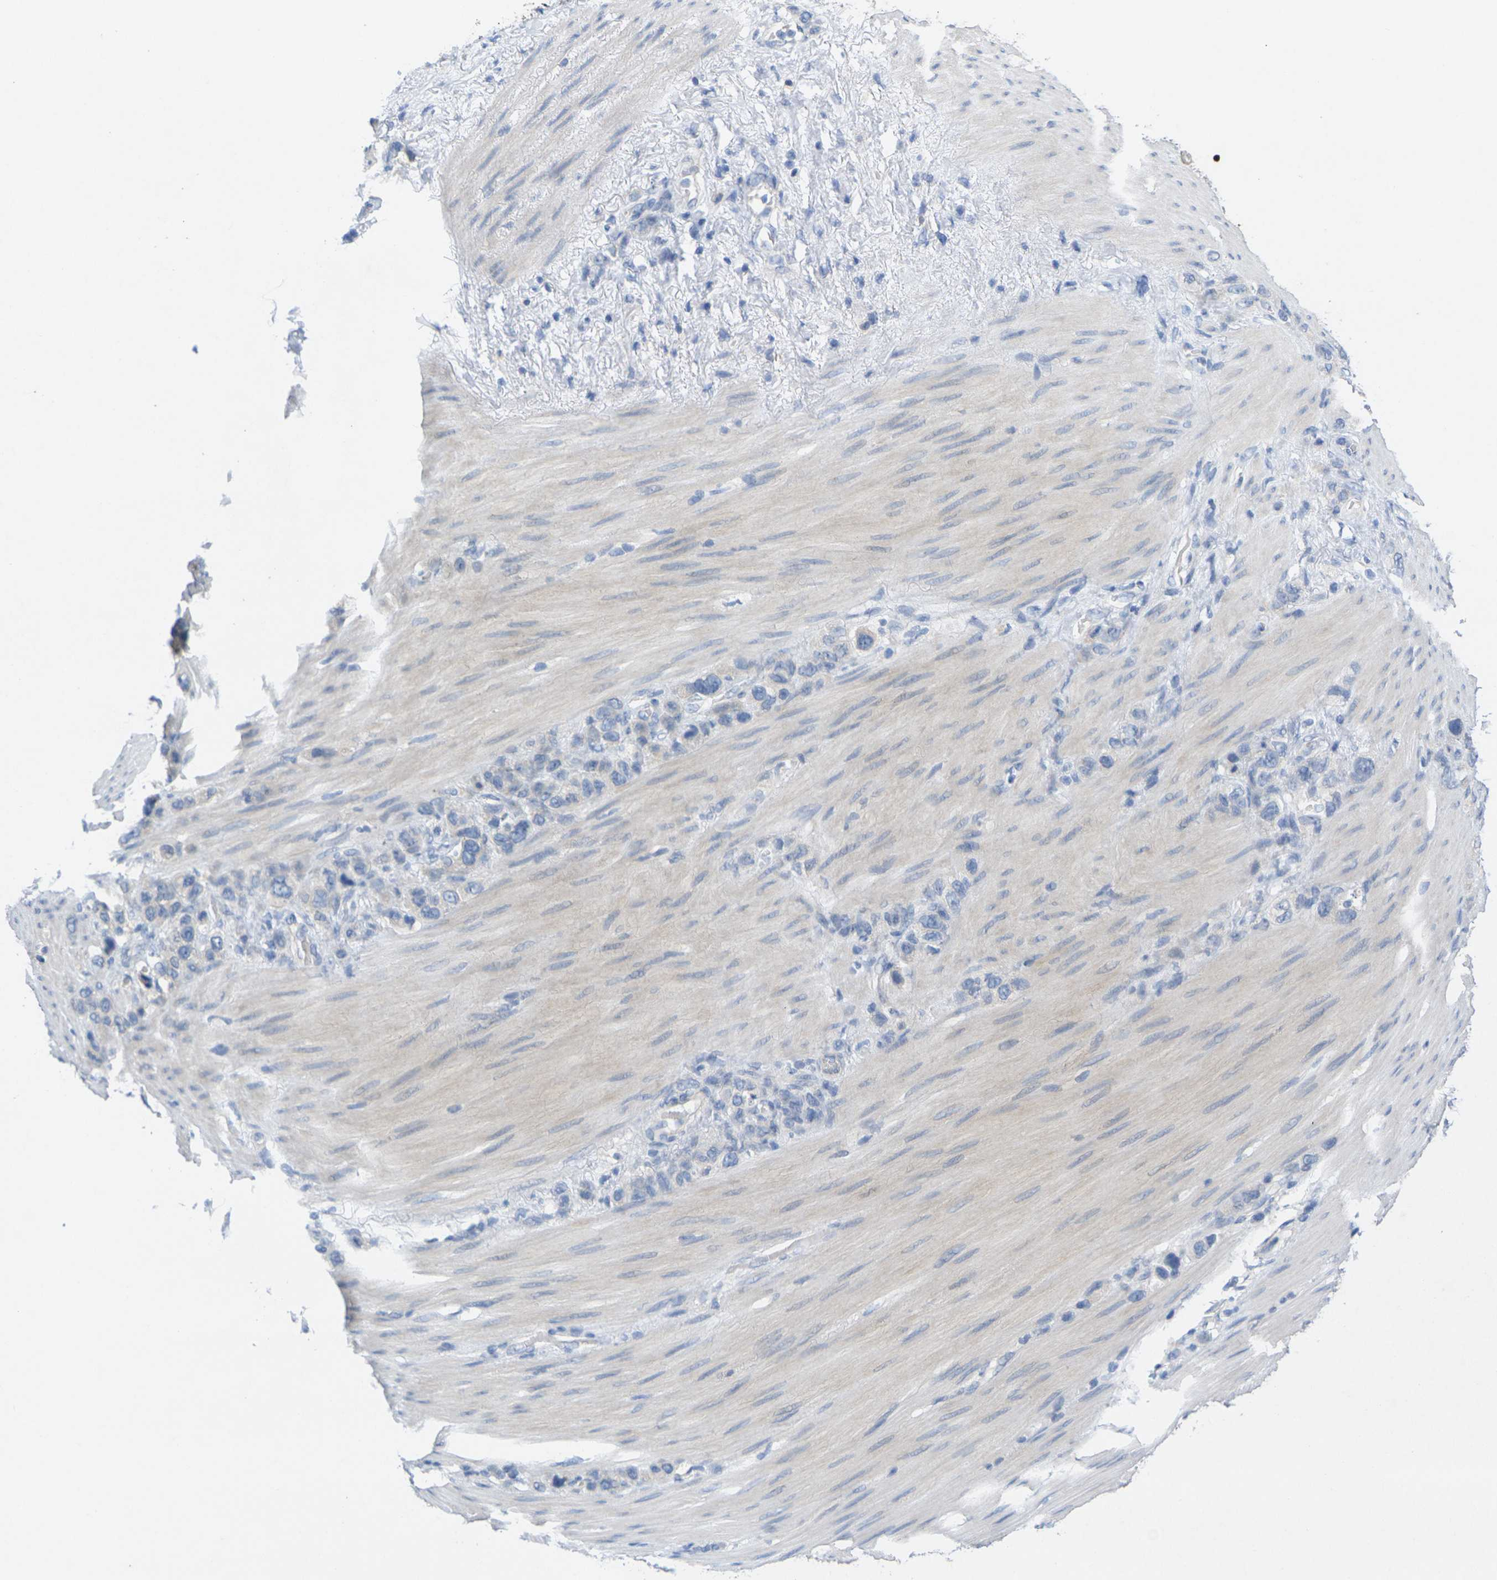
{"staining": {"intensity": "negative", "quantity": "none", "location": "none"}, "tissue": "stomach cancer", "cell_type": "Tumor cells", "image_type": "cancer", "snomed": [{"axis": "morphology", "description": "Adenocarcinoma, NOS"}, {"axis": "morphology", "description": "Adenocarcinoma, High grade"}, {"axis": "topography", "description": "Stomach, upper"}, {"axis": "topography", "description": "Stomach, lower"}], "caption": "Immunohistochemistry of human stomach cancer exhibits no staining in tumor cells.", "gene": "TNNI3", "patient": {"sex": "female", "age": 65}}